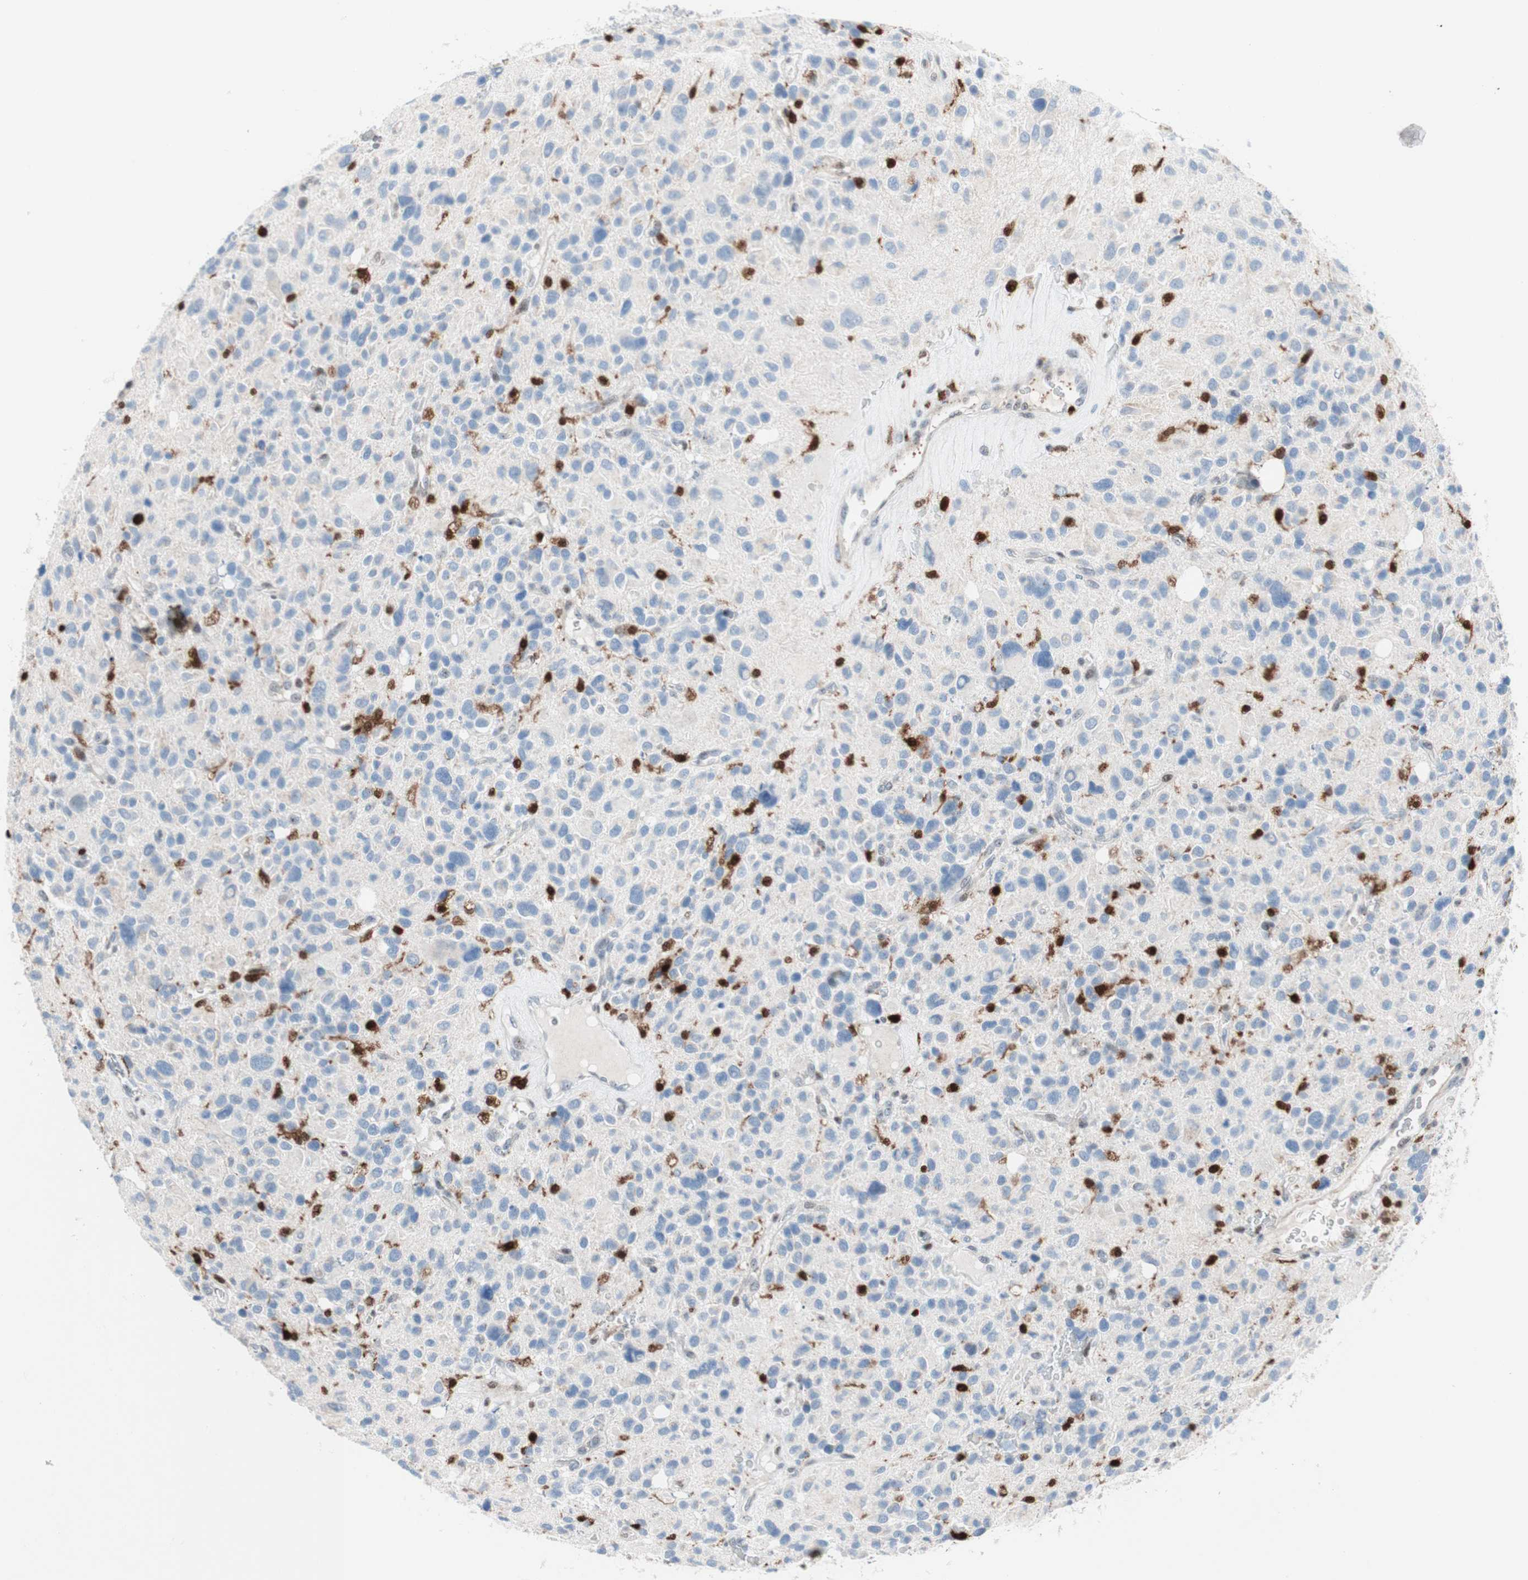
{"staining": {"intensity": "negative", "quantity": "none", "location": "none"}, "tissue": "glioma", "cell_type": "Tumor cells", "image_type": "cancer", "snomed": [{"axis": "morphology", "description": "Glioma, malignant, High grade"}, {"axis": "topography", "description": "Brain"}], "caption": "Tumor cells show no significant expression in malignant high-grade glioma. The staining was performed using DAB (3,3'-diaminobenzidine) to visualize the protein expression in brown, while the nuclei were stained in blue with hematoxylin (Magnification: 20x).", "gene": "RGS10", "patient": {"sex": "male", "age": 48}}